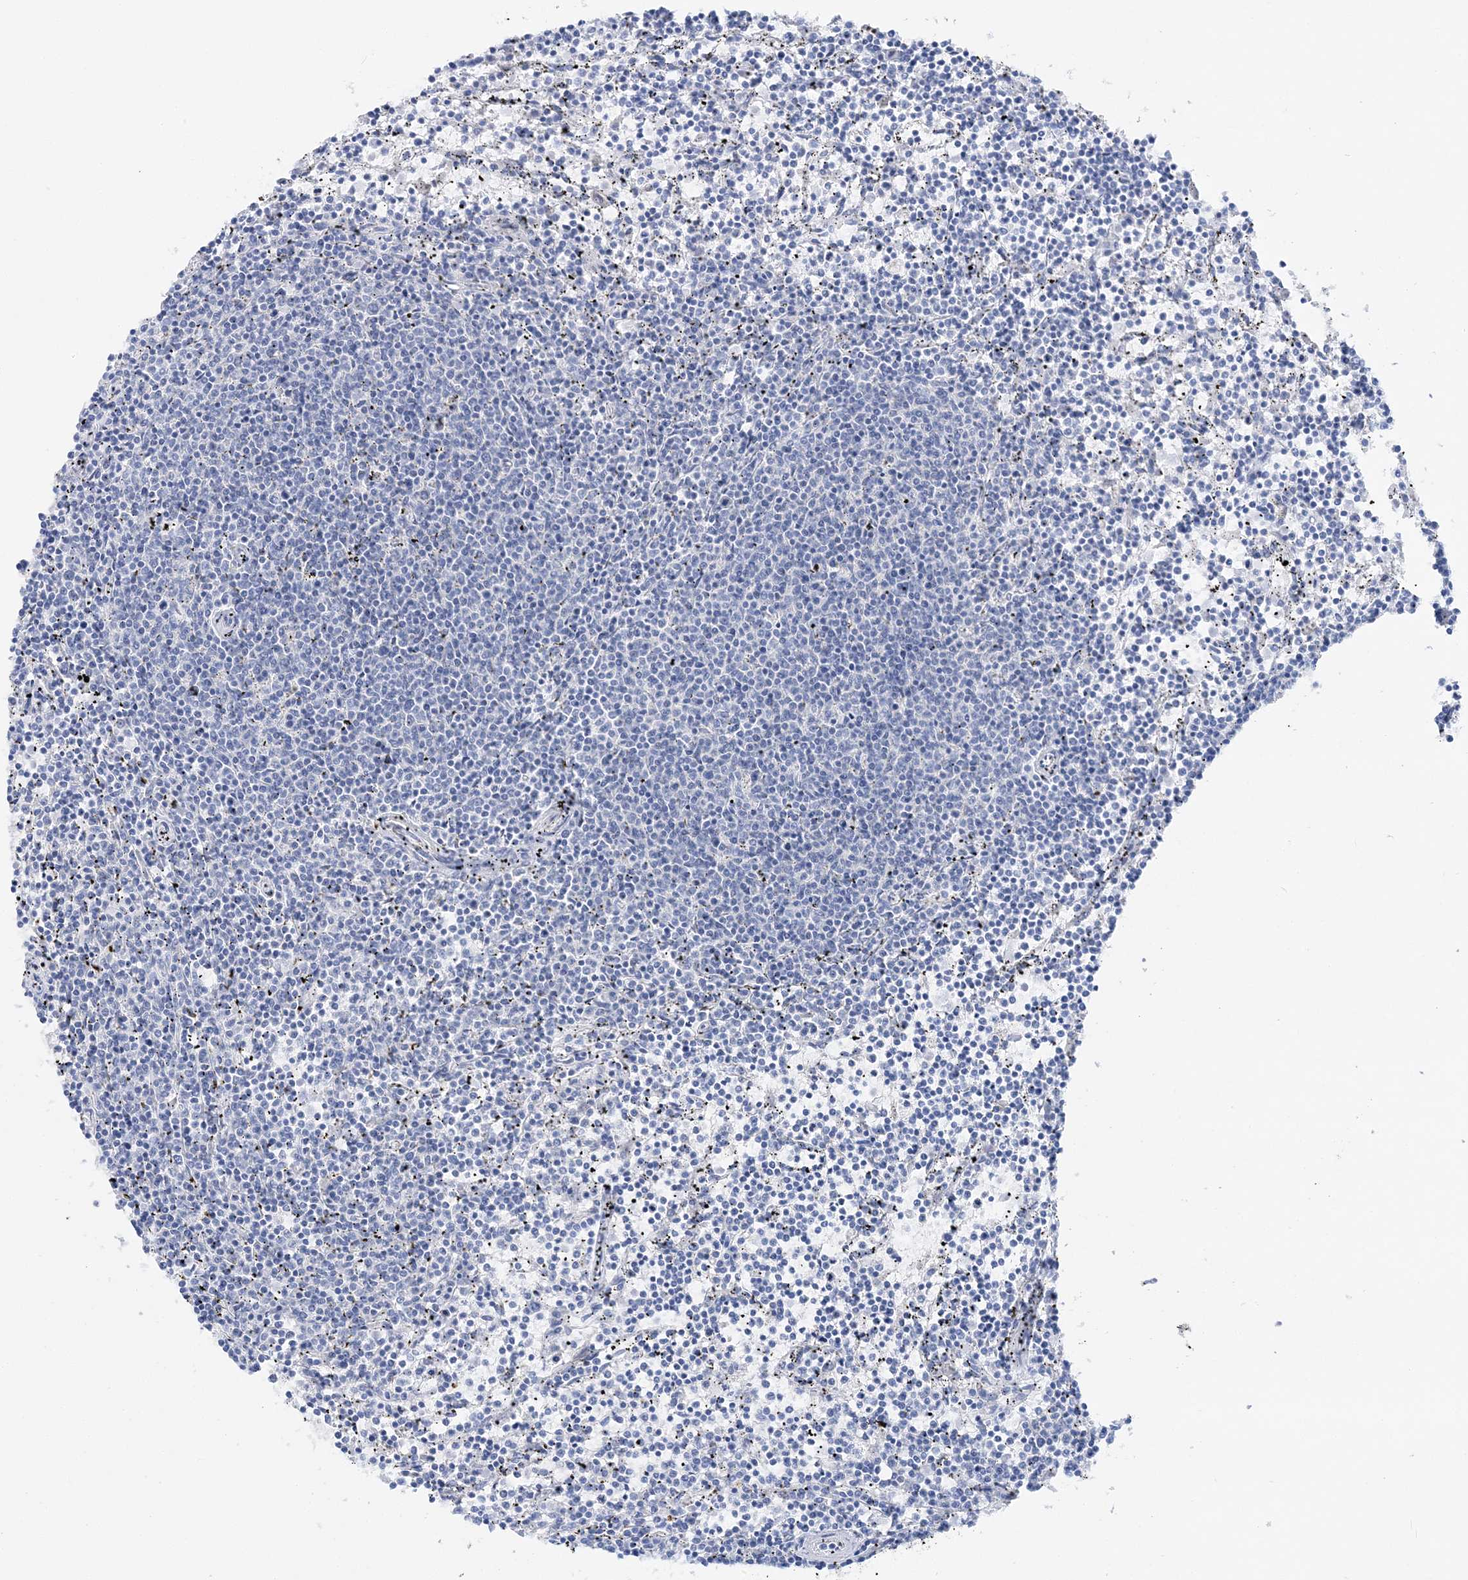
{"staining": {"intensity": "negative", "quantity": "none", "location": "none"}, "tissue": "lymphoma", "cell_type": "Tumor cells", "image_type": "cancer", "snomed": [{"axis": "morphology", "description": "Malignant lymphoma, non-Hodgkin's type, Low grade"}, {"axis": "topography", "description": "Spleen"}], "caption": "Tumor cells show no significant positivity in low-grade malignant lymphoma, non-Hodgkin's type.", "gene": "SLC5A6", "patient": {"sex": "female", "age": 50}}